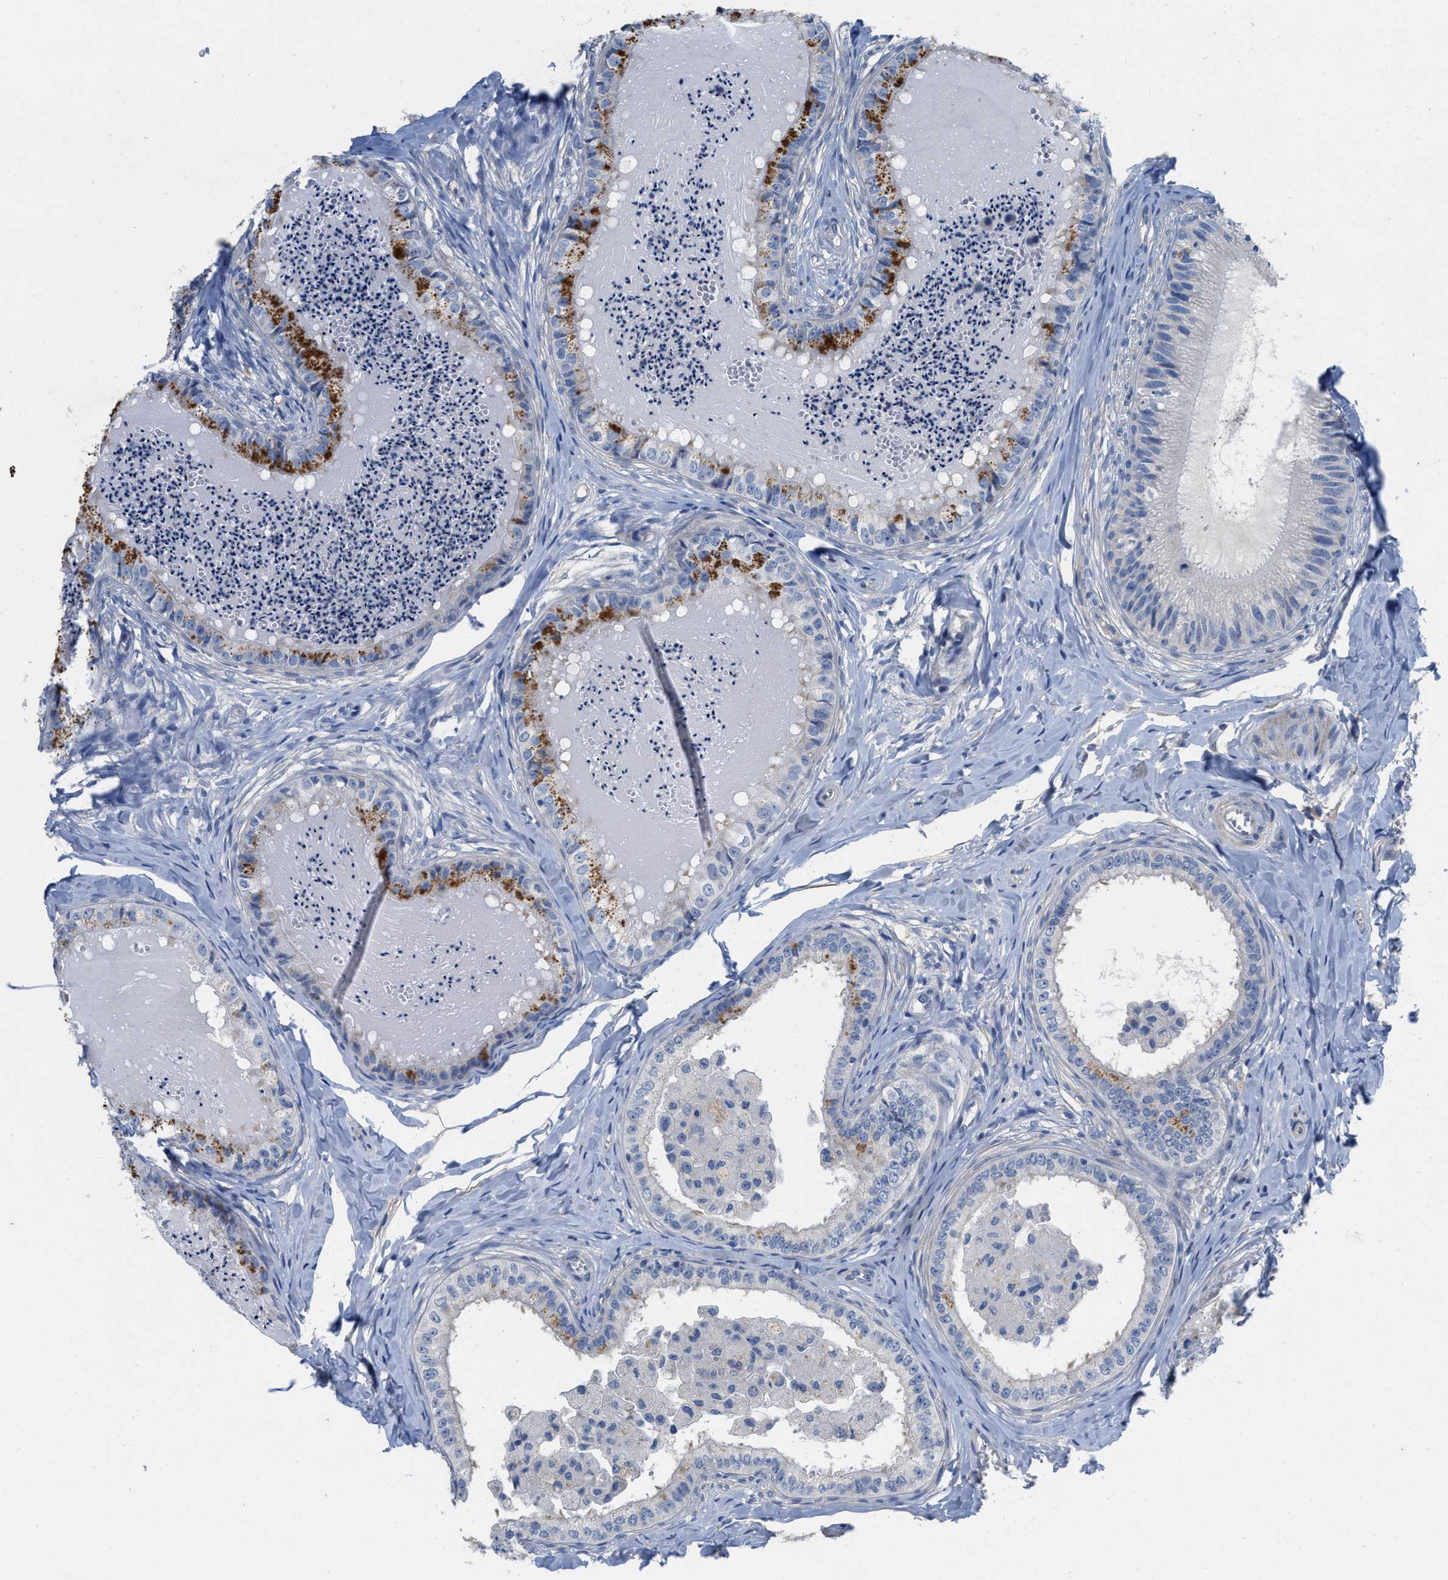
{"staining": {"intensity": "moderate", "quantity": "<25%", "location": "cytoplasmic/membranous"}, "tissue": "epididymis", "cell_type": "Glandular cells", "image_type": "normal", "snomed": [{"axis": "morphology", "description": "Normal tissue, NOS"}, {"axis": "topography", "description": "Epididymis"}], "caption": "Unremarkable epididymis shows moderate cytoplasmic/membranous expression in approximately <25% of glandular cells Using DAB (3,3'-diaminobenzidine) (brown) and hematoxylin (blue) stains, captured at high magnification using brightfield microscopy..", "gene": "CPA2", "patient": {"sex": "male", "age": 31}}